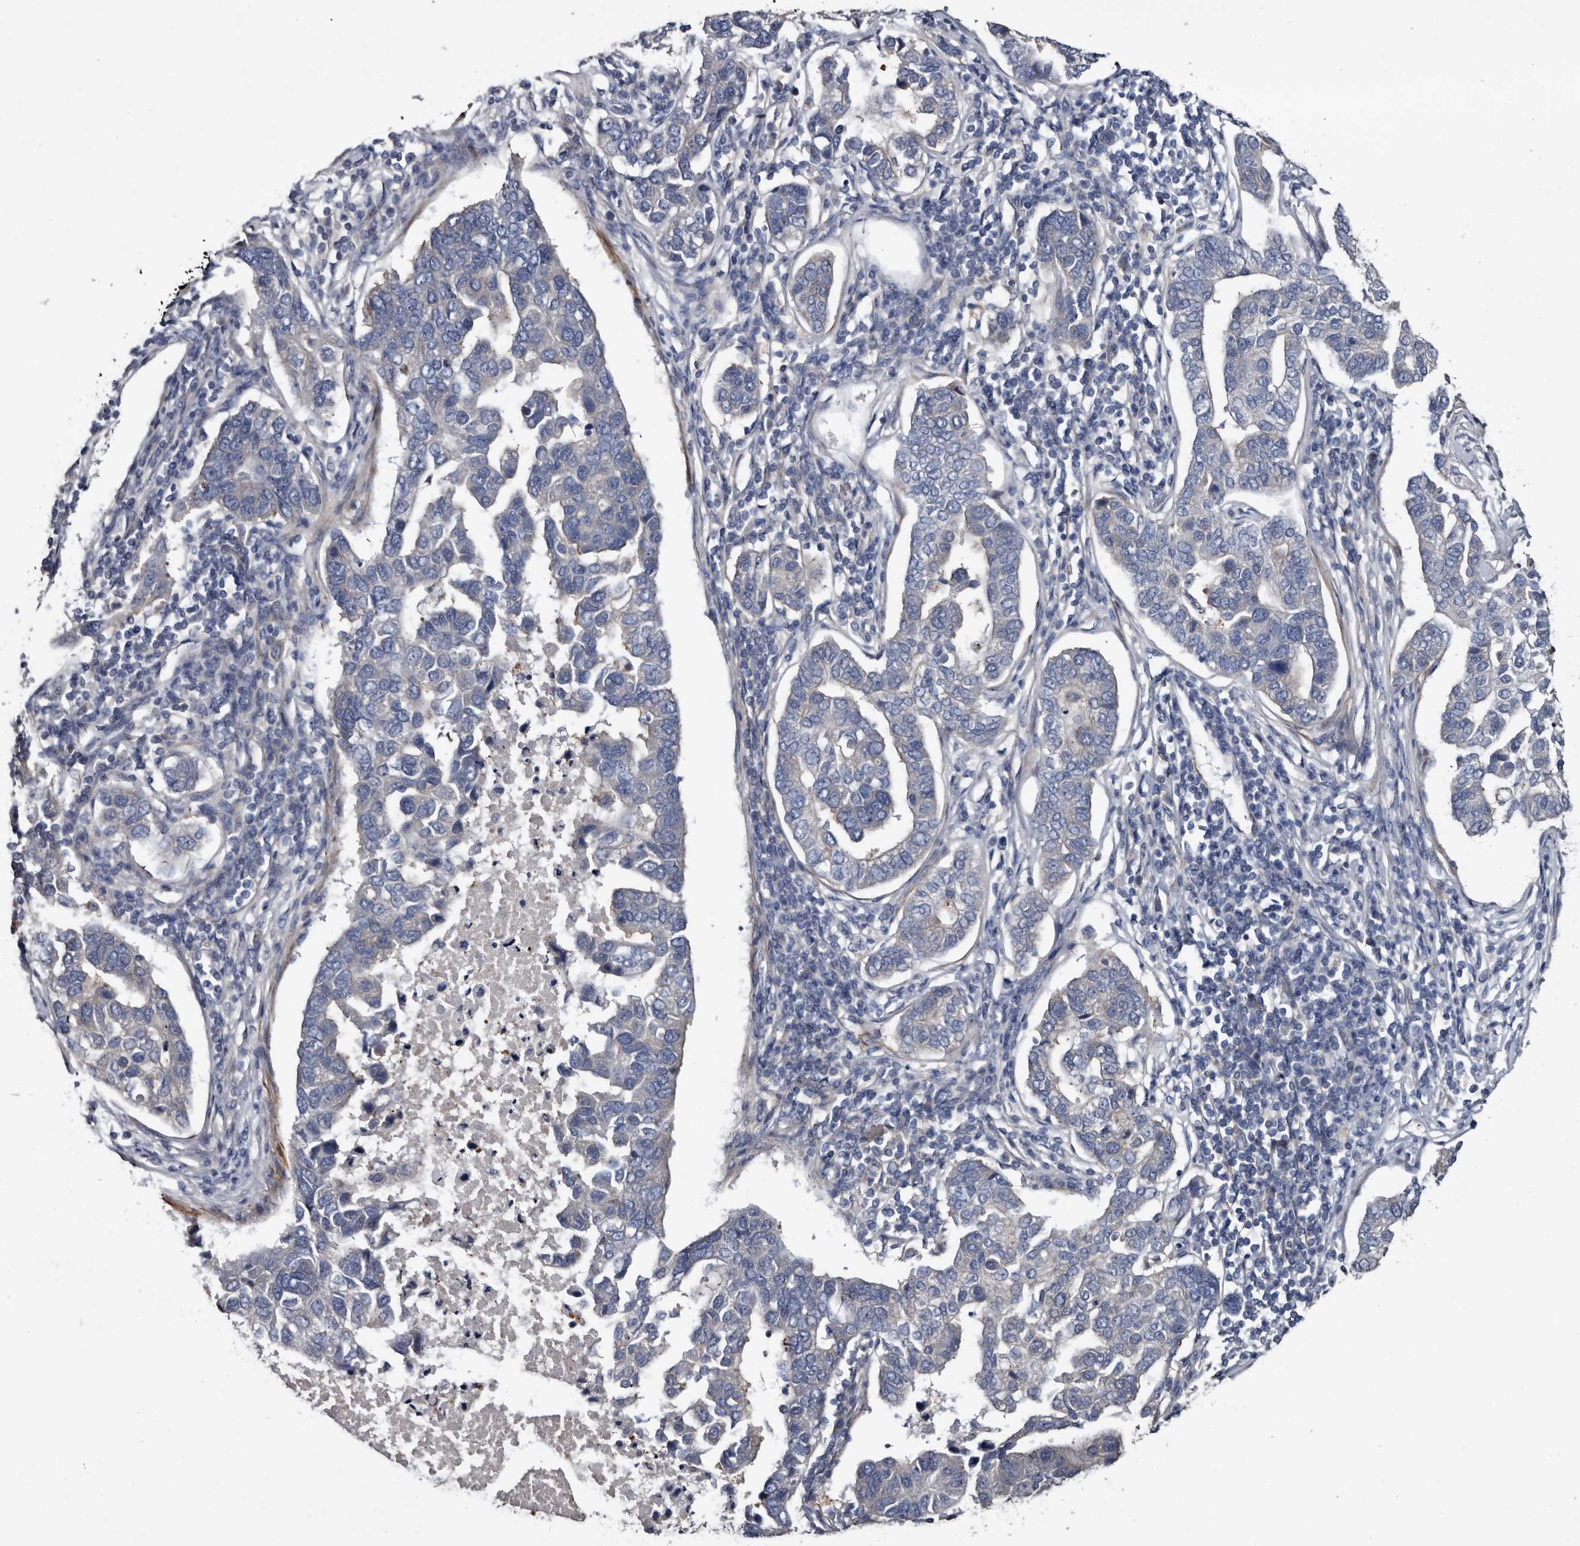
{"staining": {"intensity": "negative", "quantity": "none", "location": "none"}, "tissue": "pancreatic cancer", "cell_type": "Tumor cells", "image_type": "cancer", "snomed": [{"axis": "morphology", "description": "Adenocarcinoma, NOS"}, {"axis": "topography", "description": "Pancreas"}], "caption": "Protein analysis of pancreatic cancer displays no significant expression in tumor cells.", "gene": "IARS1", "patient": {"sex": "female", "age": 61}}